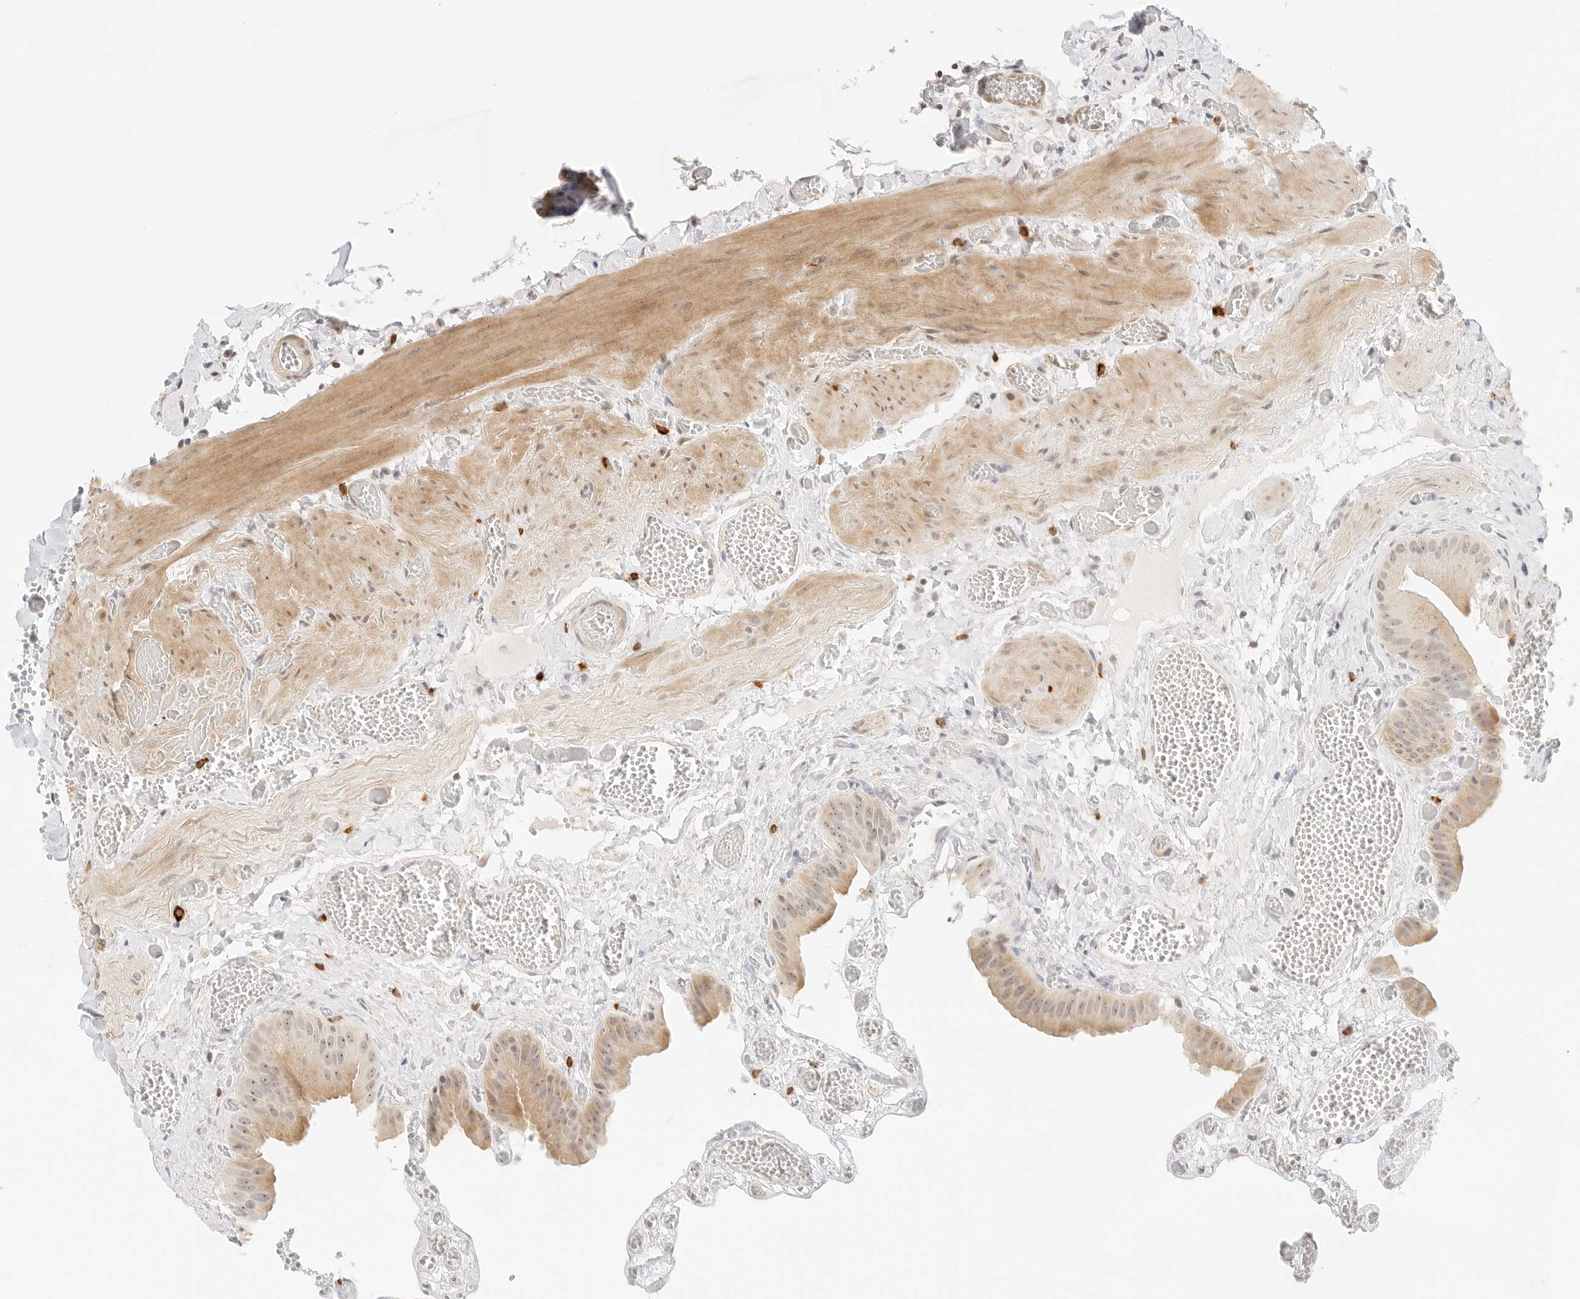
{"staining": {"intensity": "moderate", "quantity": "<25%", "location": "cytoplasmic/membranous,nuclear"}, "tissue": "gallbladder", "cell_type": "Glandular cells", "image_type": "normal", "snomed": [{"axis": "morphology", "description": "Normal tissue, NOS"}, {"axis": "topography", "description": "Gallbladder"}], "caption": "DAB immunohistochemical staining of normal human gallbladder demonstrates moderate cytoplasmic/membranous,nuclear protein positivity in approximately <25% of glandular cells.", "gene": "TEKT2", "patient": {"sex": "female", "age": 64}}